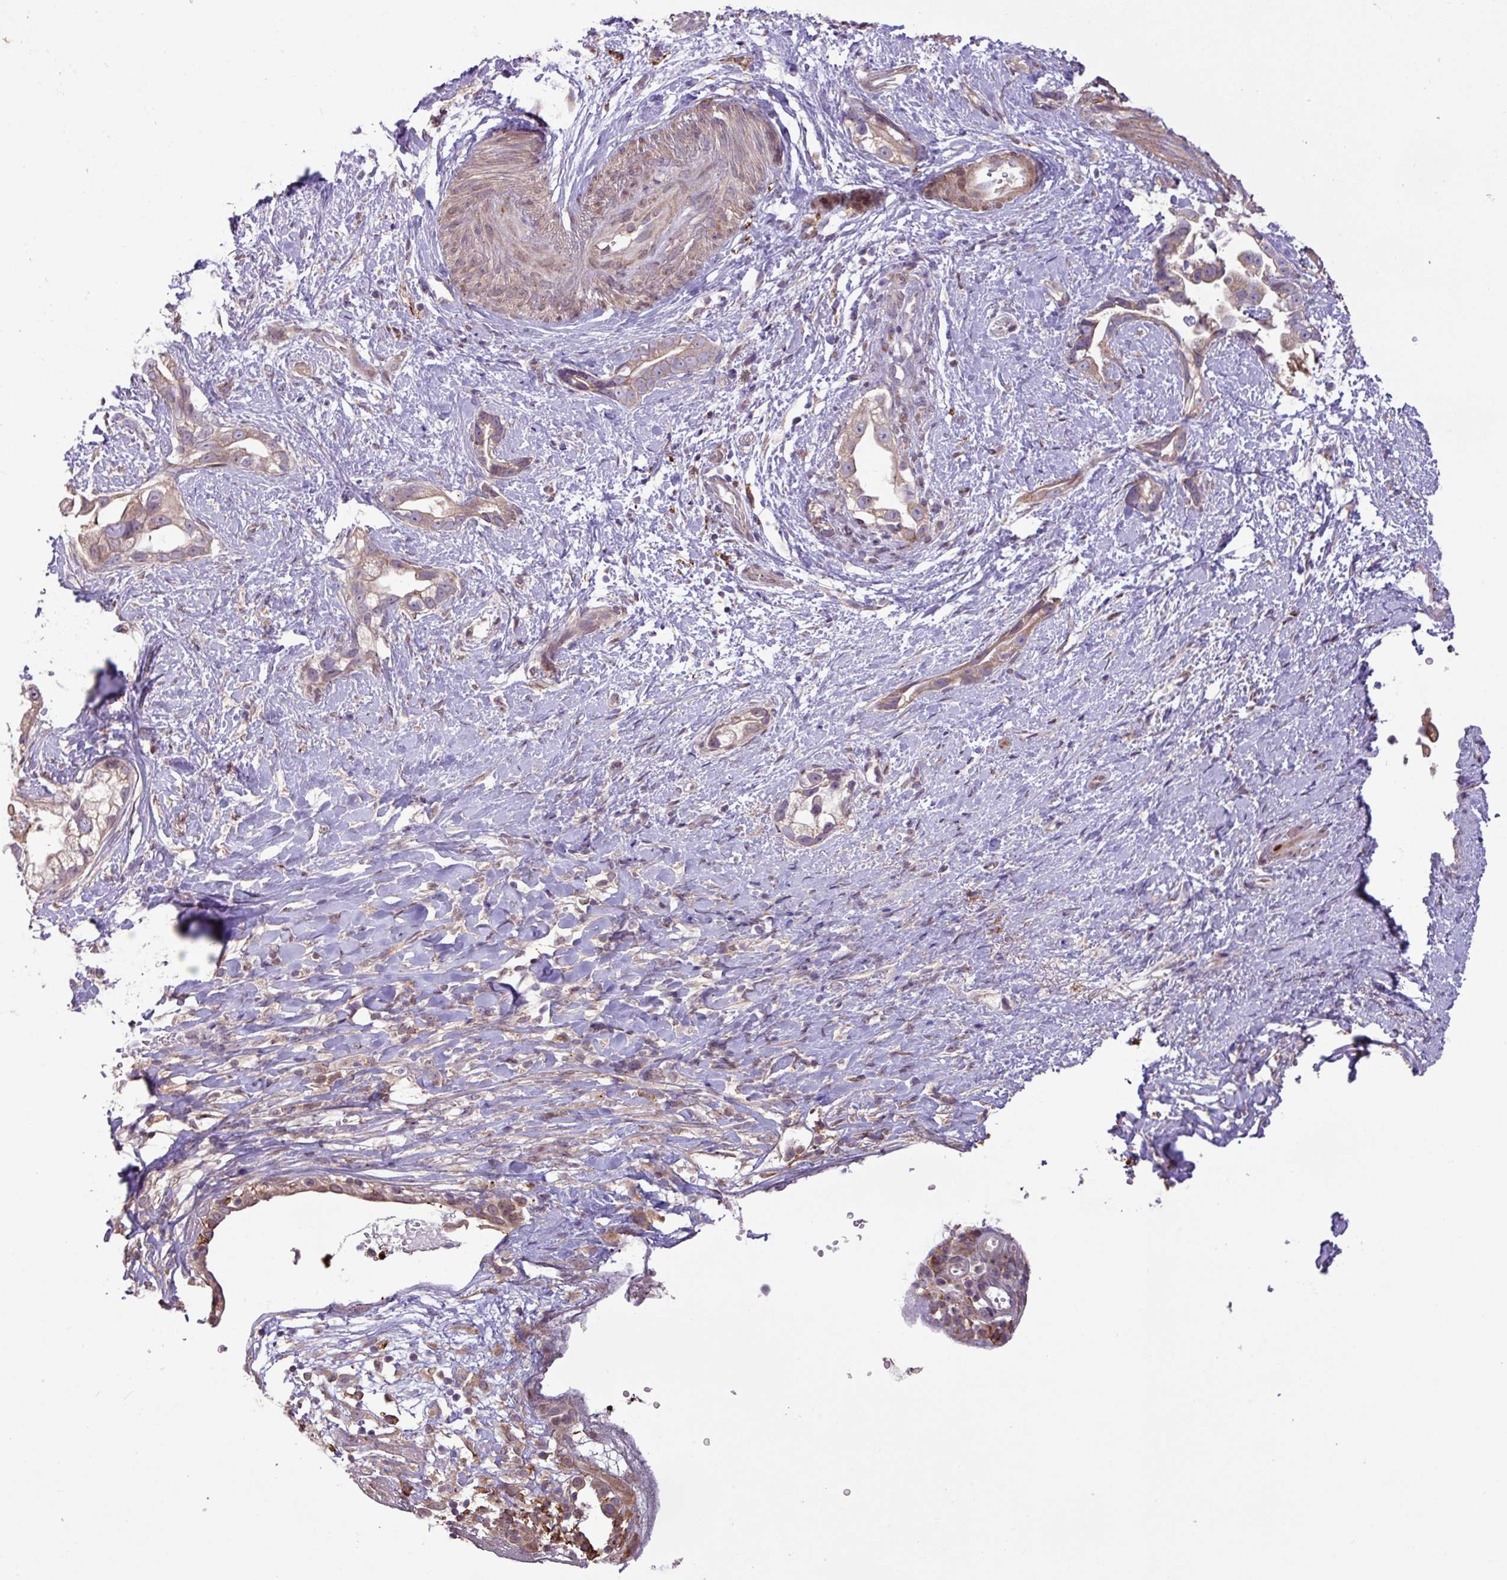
{"staining": {"intensity": "weak", "quantity": "25%-75%", "location": "cytoplasmic/membranous"}, "tissue": "stomach cancer", "cell_type": "Tumor cells", "image_type": "cancer", "snomed": [{"axis": "morphology", "description": "Adenocarcinoma, NOS"}, {"axis": "topography", "description": "Stomach"}], "caption": "A low amount of weak cytoplasmic/membranous expression is present in about 25%-75% of tumor cells in stomach adenocarcinoma tissue. Nuclei are stained in blue.", "gene": "ARHGEF25", "patient": {"sex": "male", "age": 55}}